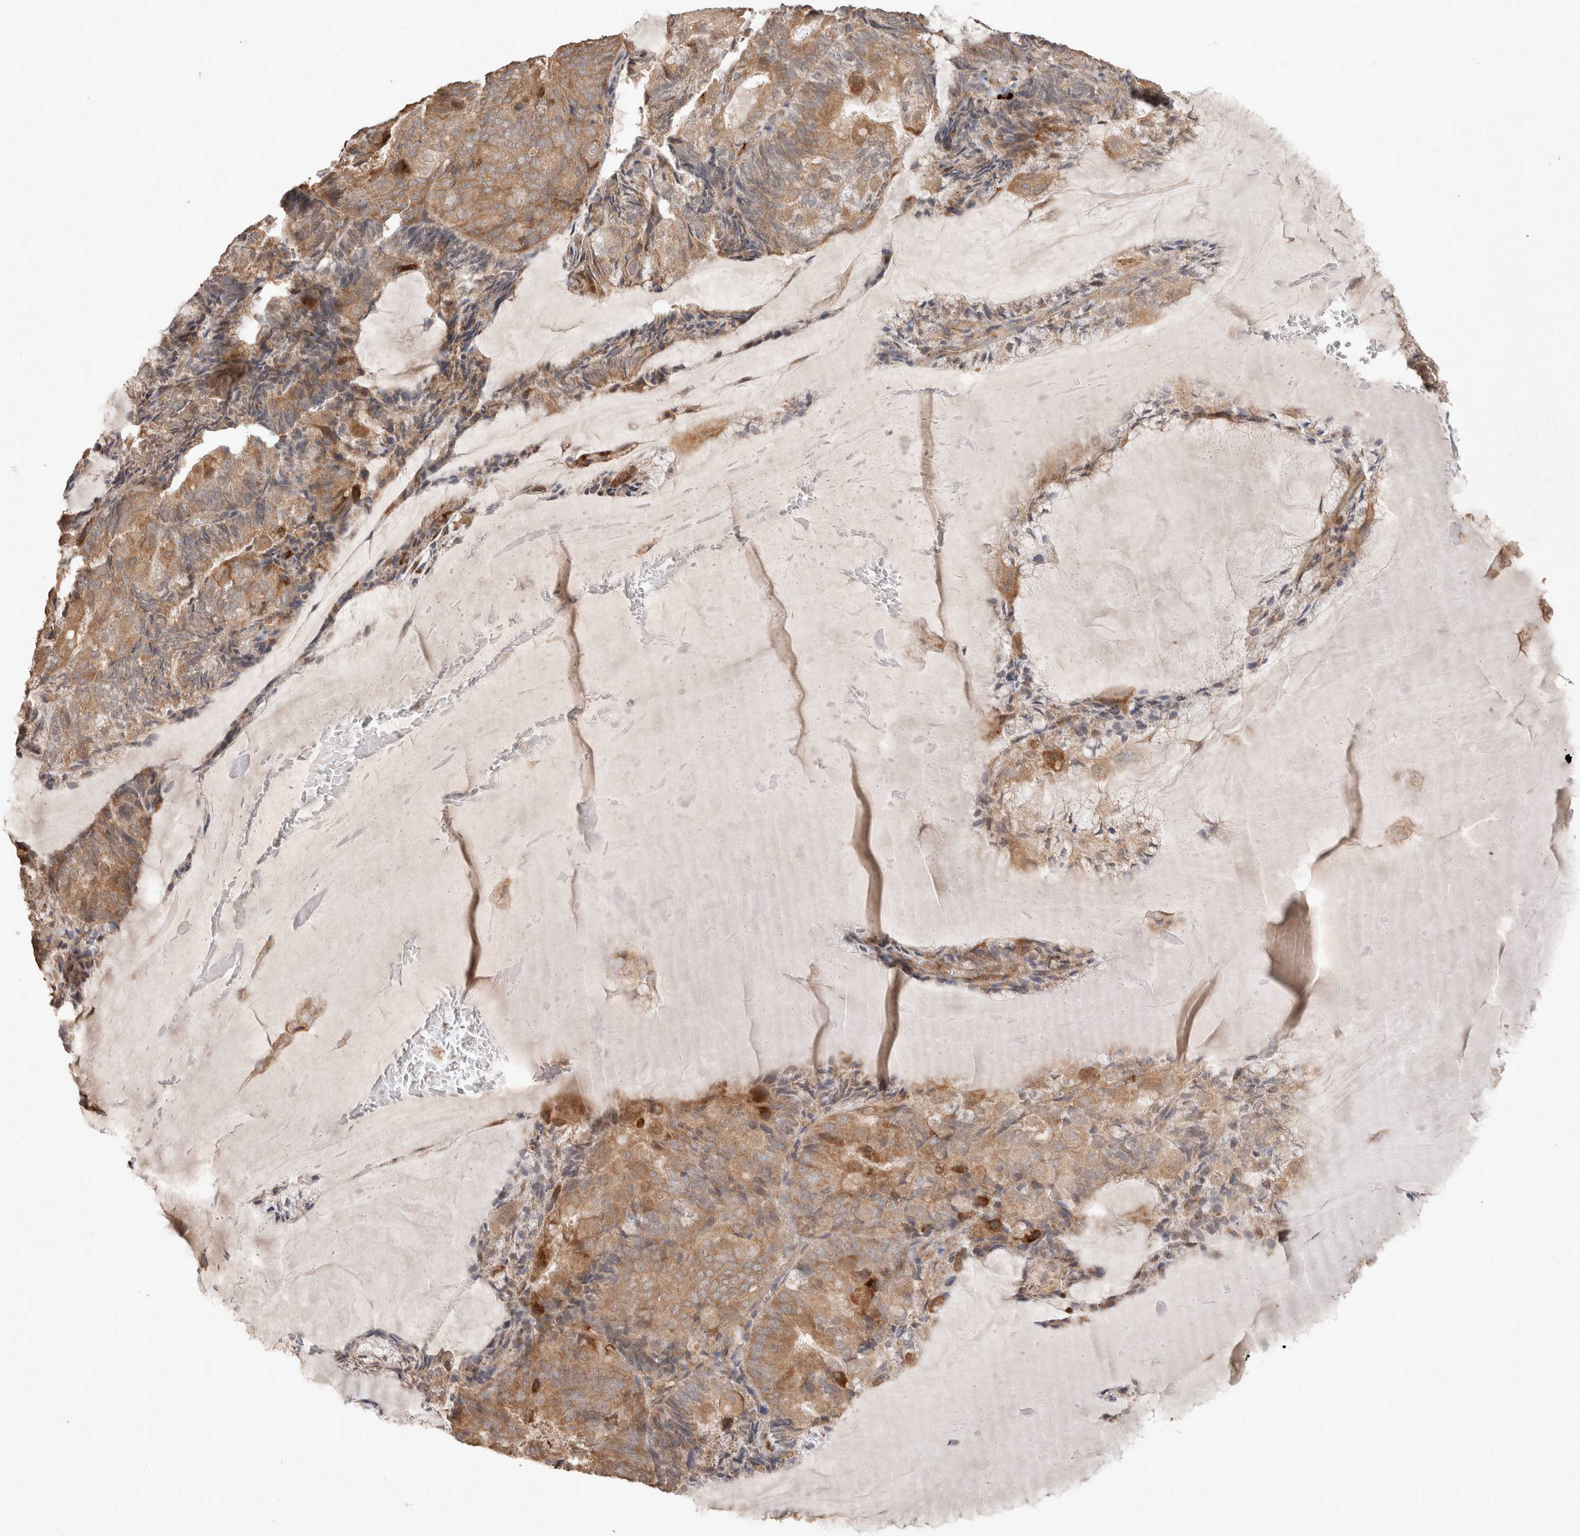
{"staining": {"intensity": "moderate", "quantity": ">75%", "location": "cytoplasmic/membranous"}, "tissue": "endometrial cancer", "cell_type": "Tumor cells", "image_type": "cancer", "snomed": [{"axis": "morphology", "description": "Adenocarcinoma, NOS"}, {"axis": "topography", "description": "Endometrium"}], "caption": "Brown immunohistochemical staining in human endometrial cancer exhibits moderate cytoplasmic/membranous expression in about >75% of tumor cells.", "gene": "HROB", "patient": {"sex": "female", "age": 81}}